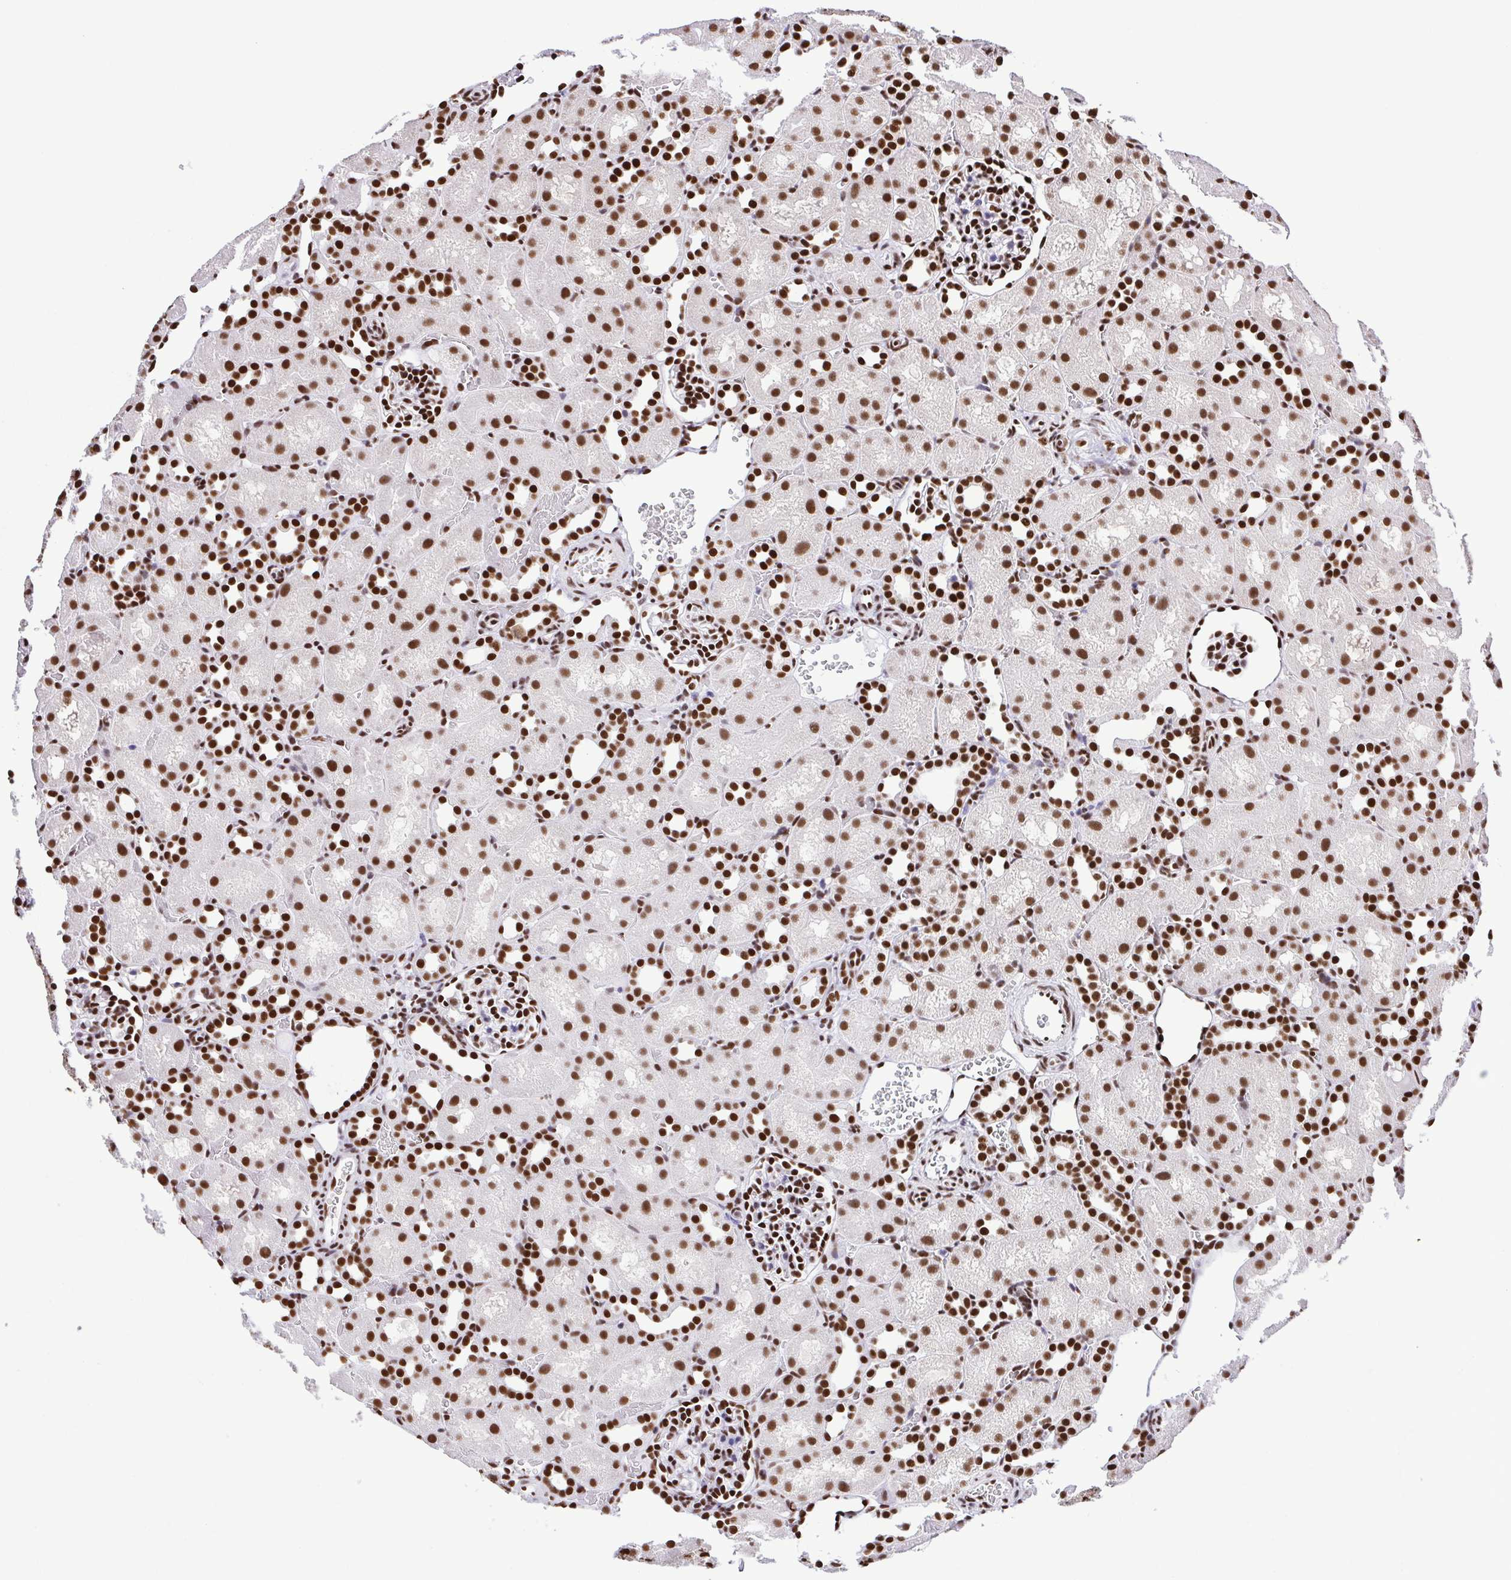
{"staining": {"intensity": "strong", "quantity": ">75%", "location": "nuclear"}, "tissue": "kidney", "cell_type": "Cells in glomeruli", "image_type": "normal", "snomed": [{"axis": "morphology", "description": "Normal tissue, NOS"}, {"axis": "topography", "description": "Kidney"}], "caption": "This micrograph demonstrates normal kidney stained with immunohistochemistry (IHC) to label a protein in brown. The nuclear of cells in glomeruli show strong positivity for the protein. Nuclei are counter-stained blue.", "gene": "TRIM28", "patient": {"sex": "male", "age": 1}}